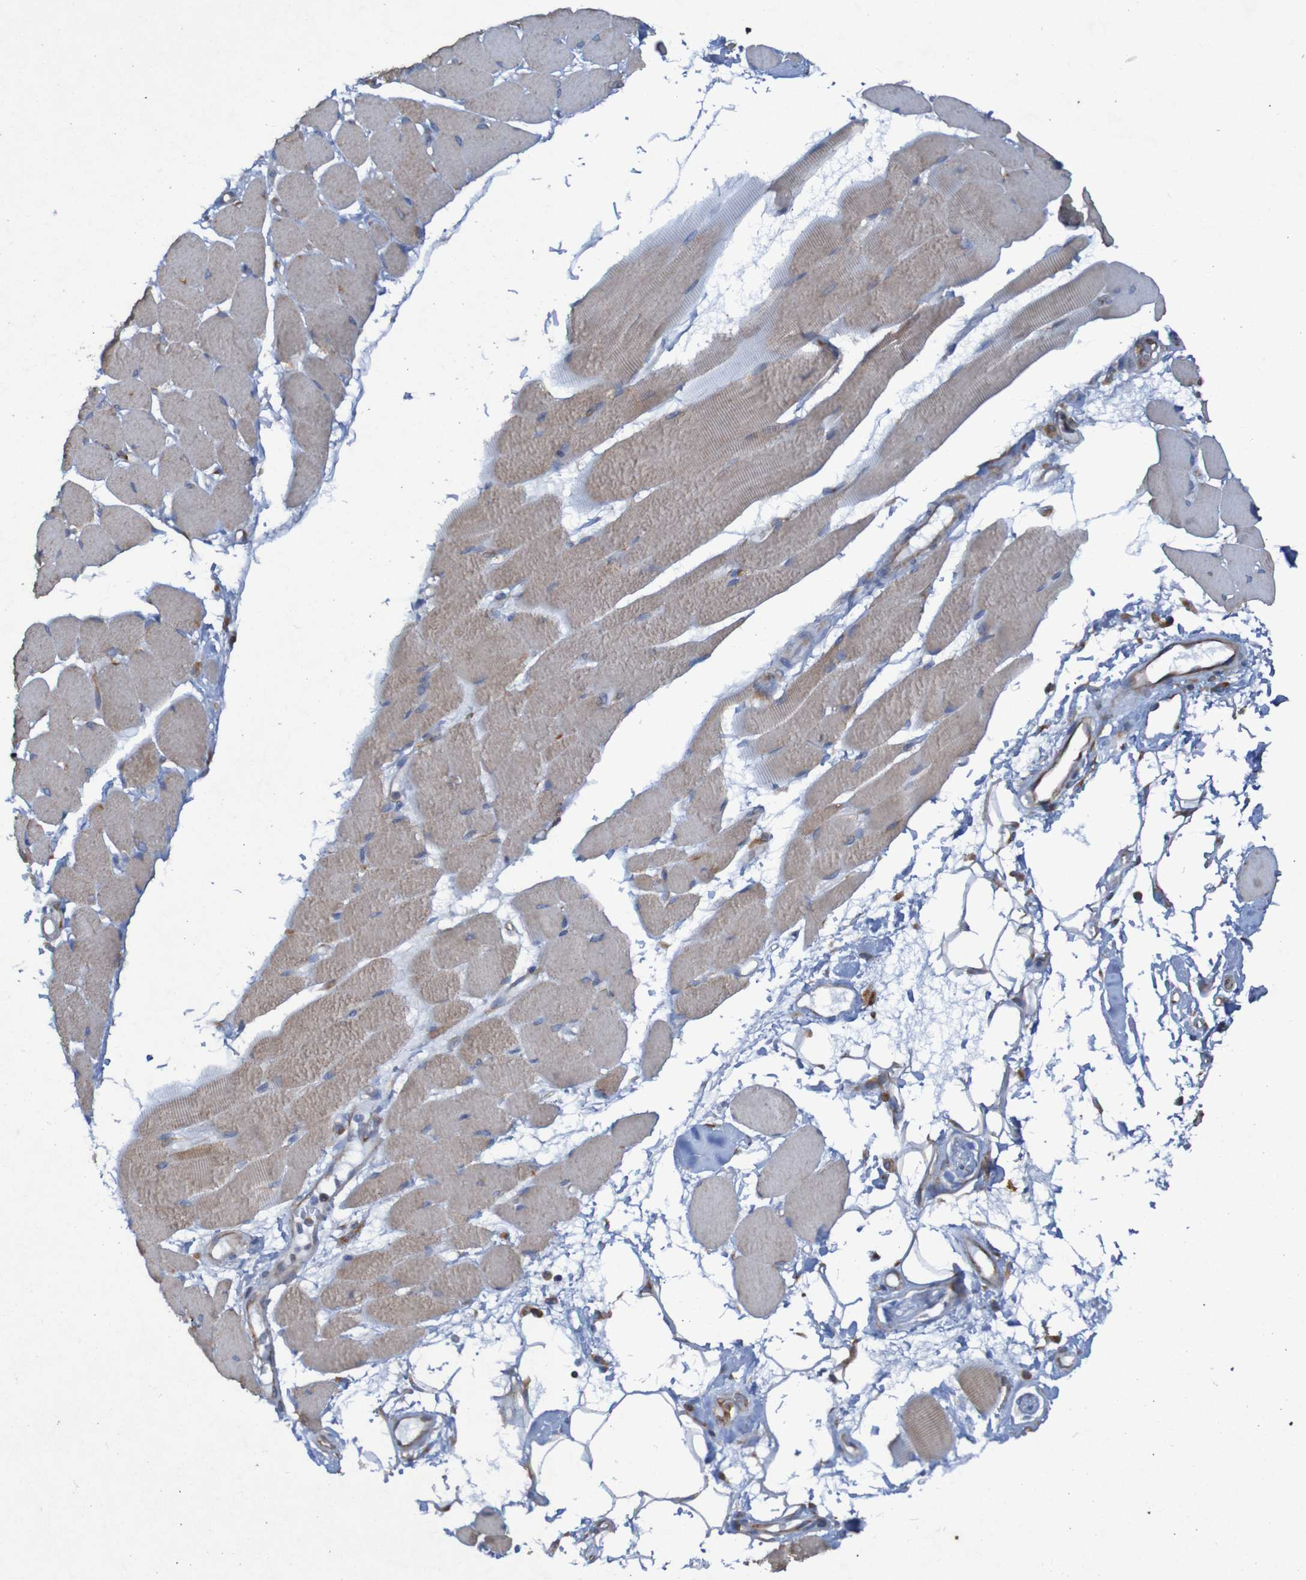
{"staining": {"intensity": "weak", "quantity": ">75%", "location": "cytoplasmic/membranous"}, "tissue": "skeletal muscle", "cell_type": "Myocytes", "image_type": "normal", "snomed": [{"axis": "morphology", "description": "Normal tissue, NOS"}, {"axis": "topography", "description": "Skeletal muscle"}, {"axis": "topography", "description": "Peripheral nerve tissue"}], "caption": "Brown immunohistochemical staining in benign skeletal muscle exhibits weak cytoplasmic/membranous staining in approximately >75% of myocytes. Nuclei are stained in blue.", "gene": "RPL10L", "patient": {"sex": "female", "age": 84}}